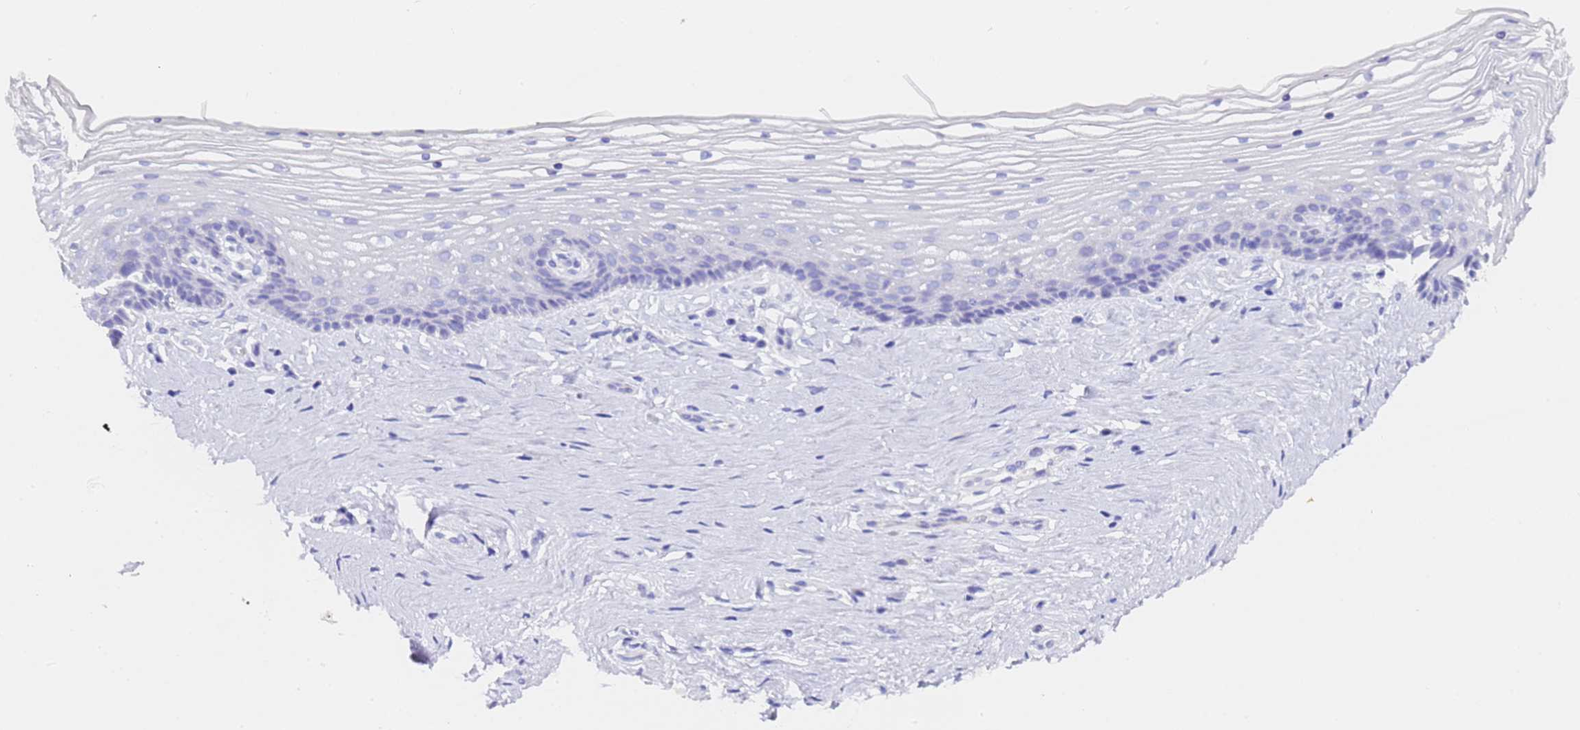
{"staining": {"intensity": "negative", "quantity": "none", "location": "none"}, "tissue": "vagina", "cell_type": "Squamous epithelial cells", "image_type": "normal", "snomed": [{"axis": "morphology", "description": "Normal tissue, NOS"}, {"axis": "topography", "description": "Vagina"}], "caption": "Immunohistochemistry image of unremarkable human vagina stained for a protein (brown), which reveals no positivity in squamous epithelial cells.", "gene": "GABRA1", "patient": {"sex": "female", "age": 46}}